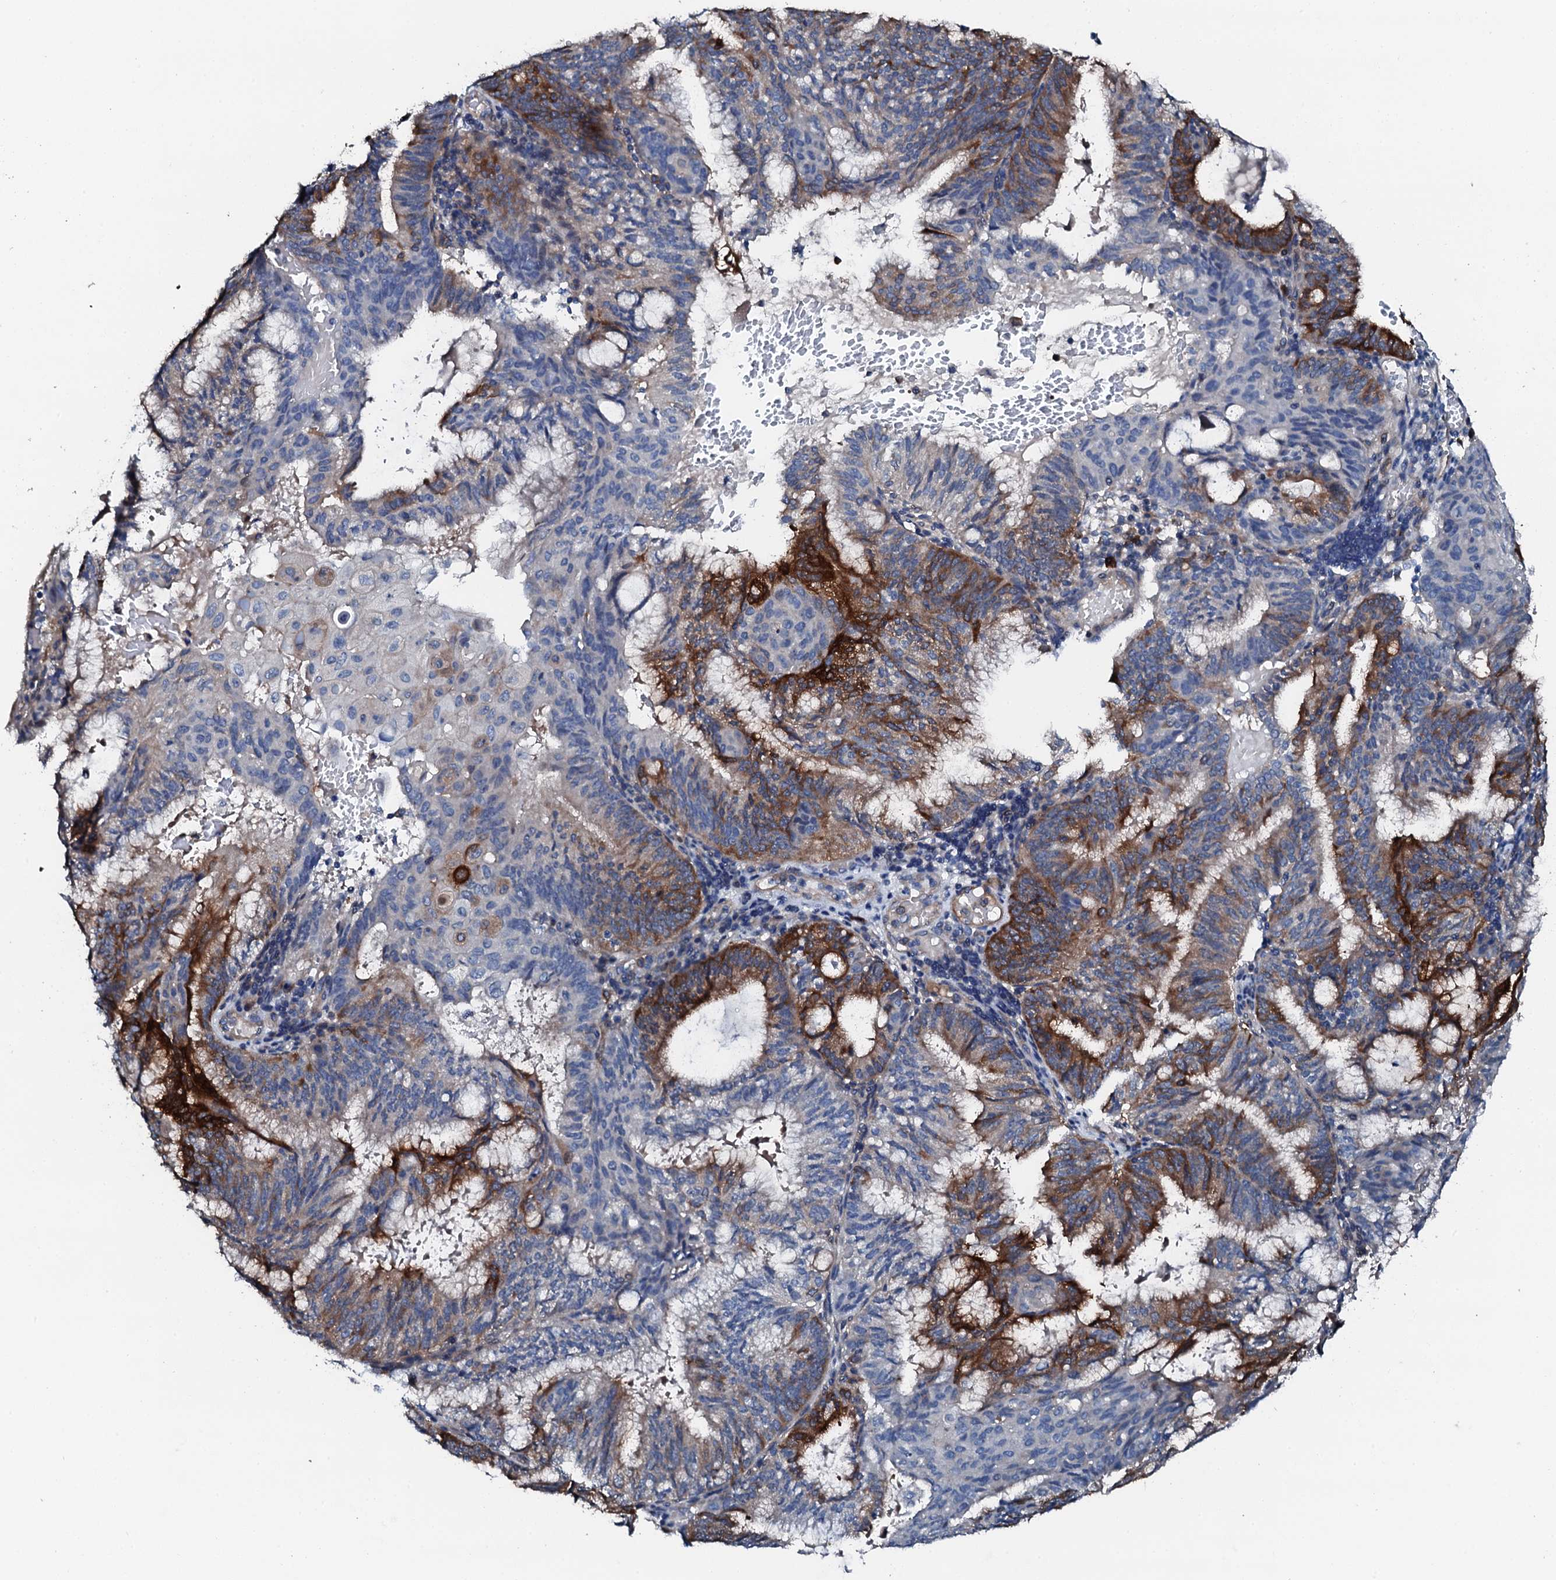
{"staining": {"intensity": "strong", "quantity": "25%-75%", "location": "cytoplasmic/membranous"}, "tissue": "endometrial cancer", "cell_type": "Tumor cells", "image_type": "cancer", "snomed": [{"axis": "morphology", "description": "Adenocarcinoma, NOS"}, {"axis": "topography", "description": "Endometrium"}], "caption": "Immunohistochemical staining of endometrial adenocarcinoma shows high levels of strong cytoplasmic/membranous protein expression in approximately 25%-75% of tumor cells.", "gene": "GFOD2", "patient": {"sex": "female", "age": 49}}